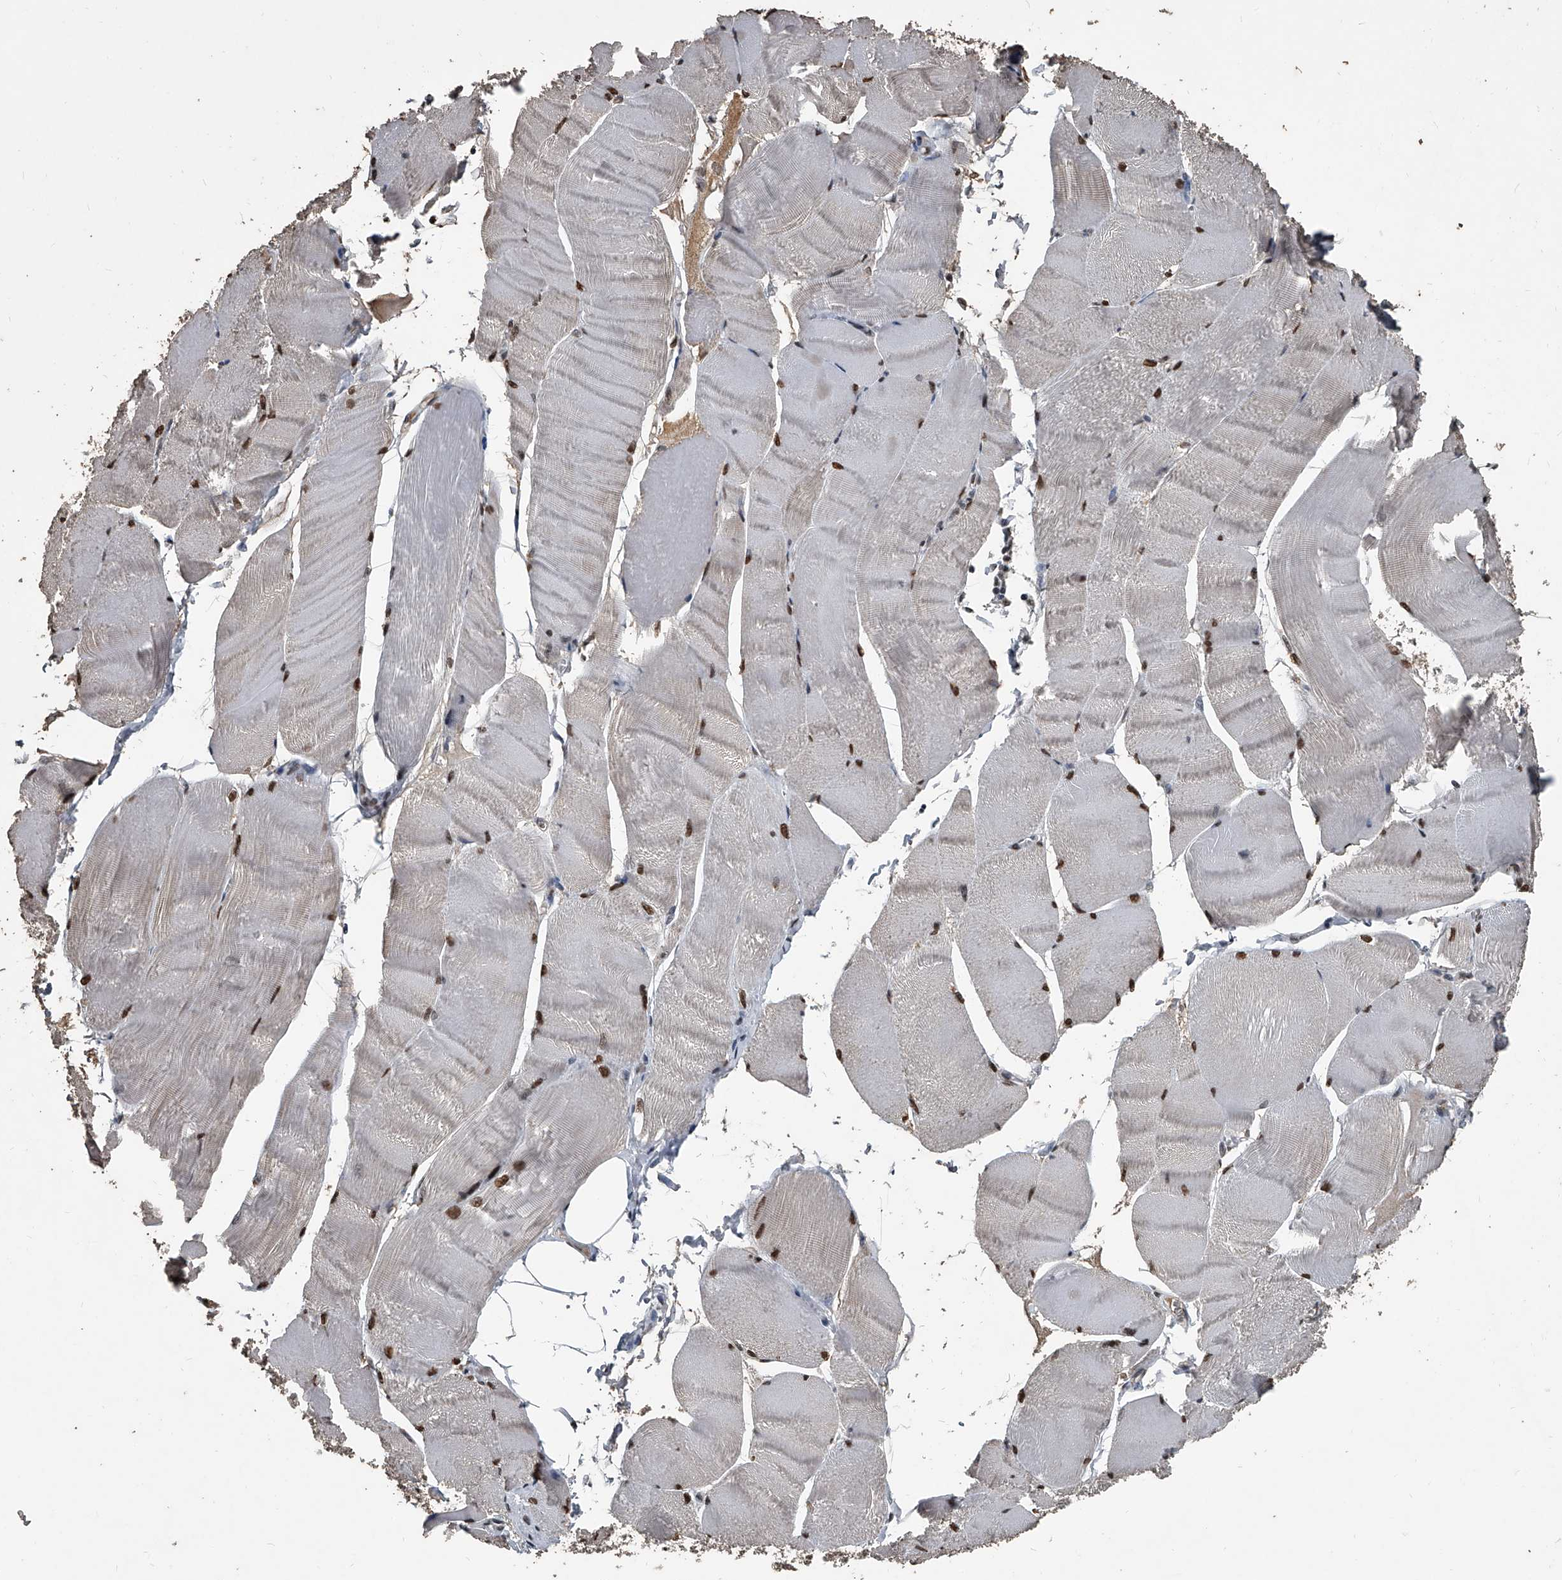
{"staining": {"intensity": "moderate", "quantity": "25%-75%", "location": "nuclear"}, "tissue": "skeletal muscle", "cell_type": "Myocytes", "image_type": "normal", "snomed": [{"axis": "morphology", "description": "Normal tissue, NOS"}, {"axis": "morphology", "description": "Basal cell carcinoma"}, {"axis": "topography", "description": "Skeletal muscle"}], "caption": "Moderate nuclear protein expression is seen in approximately 25%-75% of myocytes in skeletal muscle. (IHC, brightfield microscopy, high magnification).", "gene": "MATR3", "patient": {"sex": "female", "age": 64}}